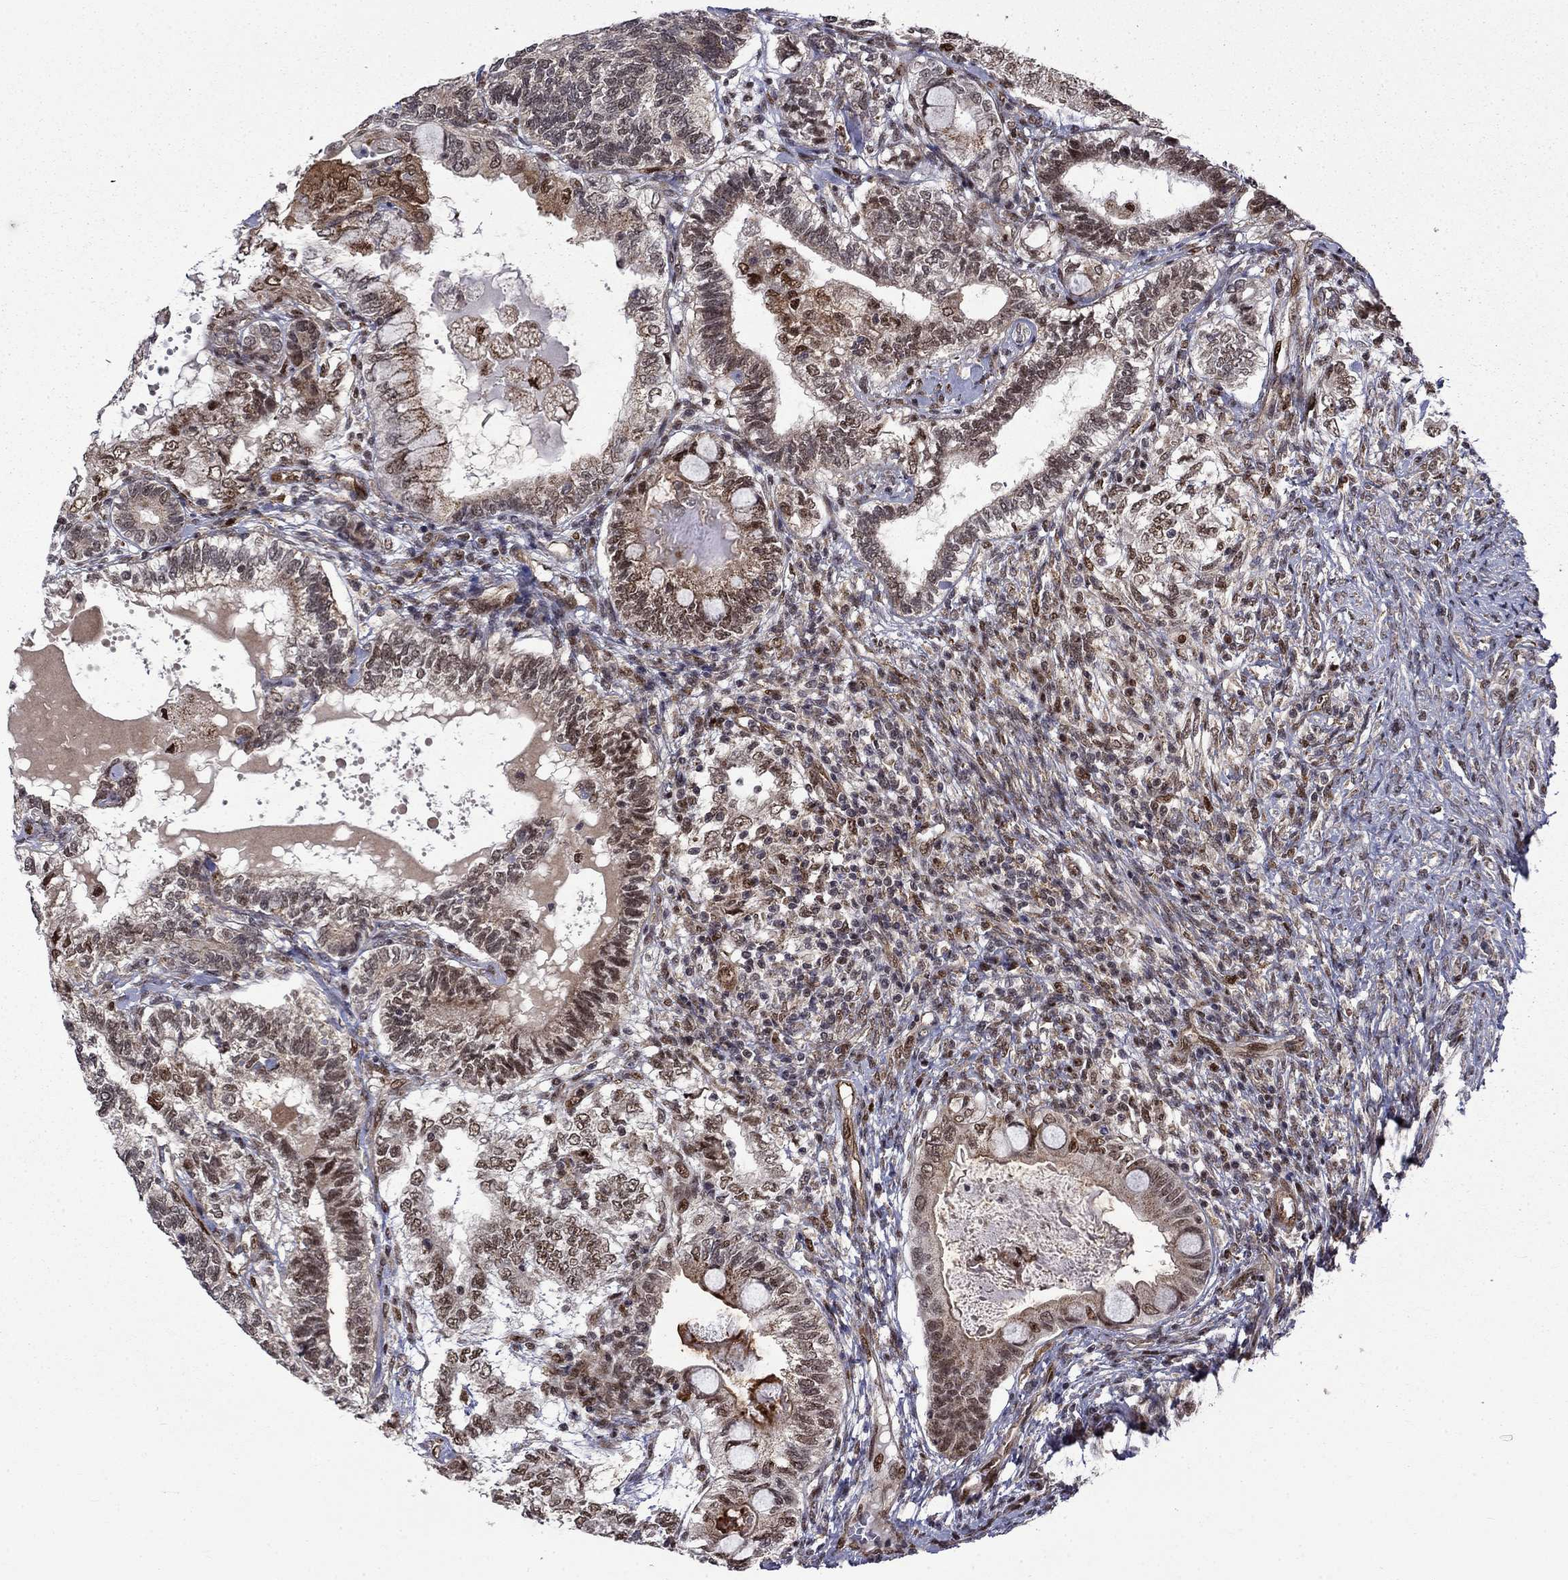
{"staining": {"intensity": "moderate", "quantity": "25%-75%", "location": "nuclear"}, "tissue": "testis cancer", "cell_type": "Tumor cells", "image_type": "cancer", "snomed": [{"axis": "morphology", "description": "Seminoma, NOS"}, {"axis": "morphology", "description": "Carcinoma, Embryonal, NOS"}, {"axis": "topography", "description": "Testis"}], "caption": "Immunohistochemistry of human testis cancer (embryonal carcinoma) demonstrates medium levels of moderate nuclear positivity in approximately 25%-75% of tumor cells.", "gene": "KPNA3", "patient": {"sex": "male", "age": 41}}